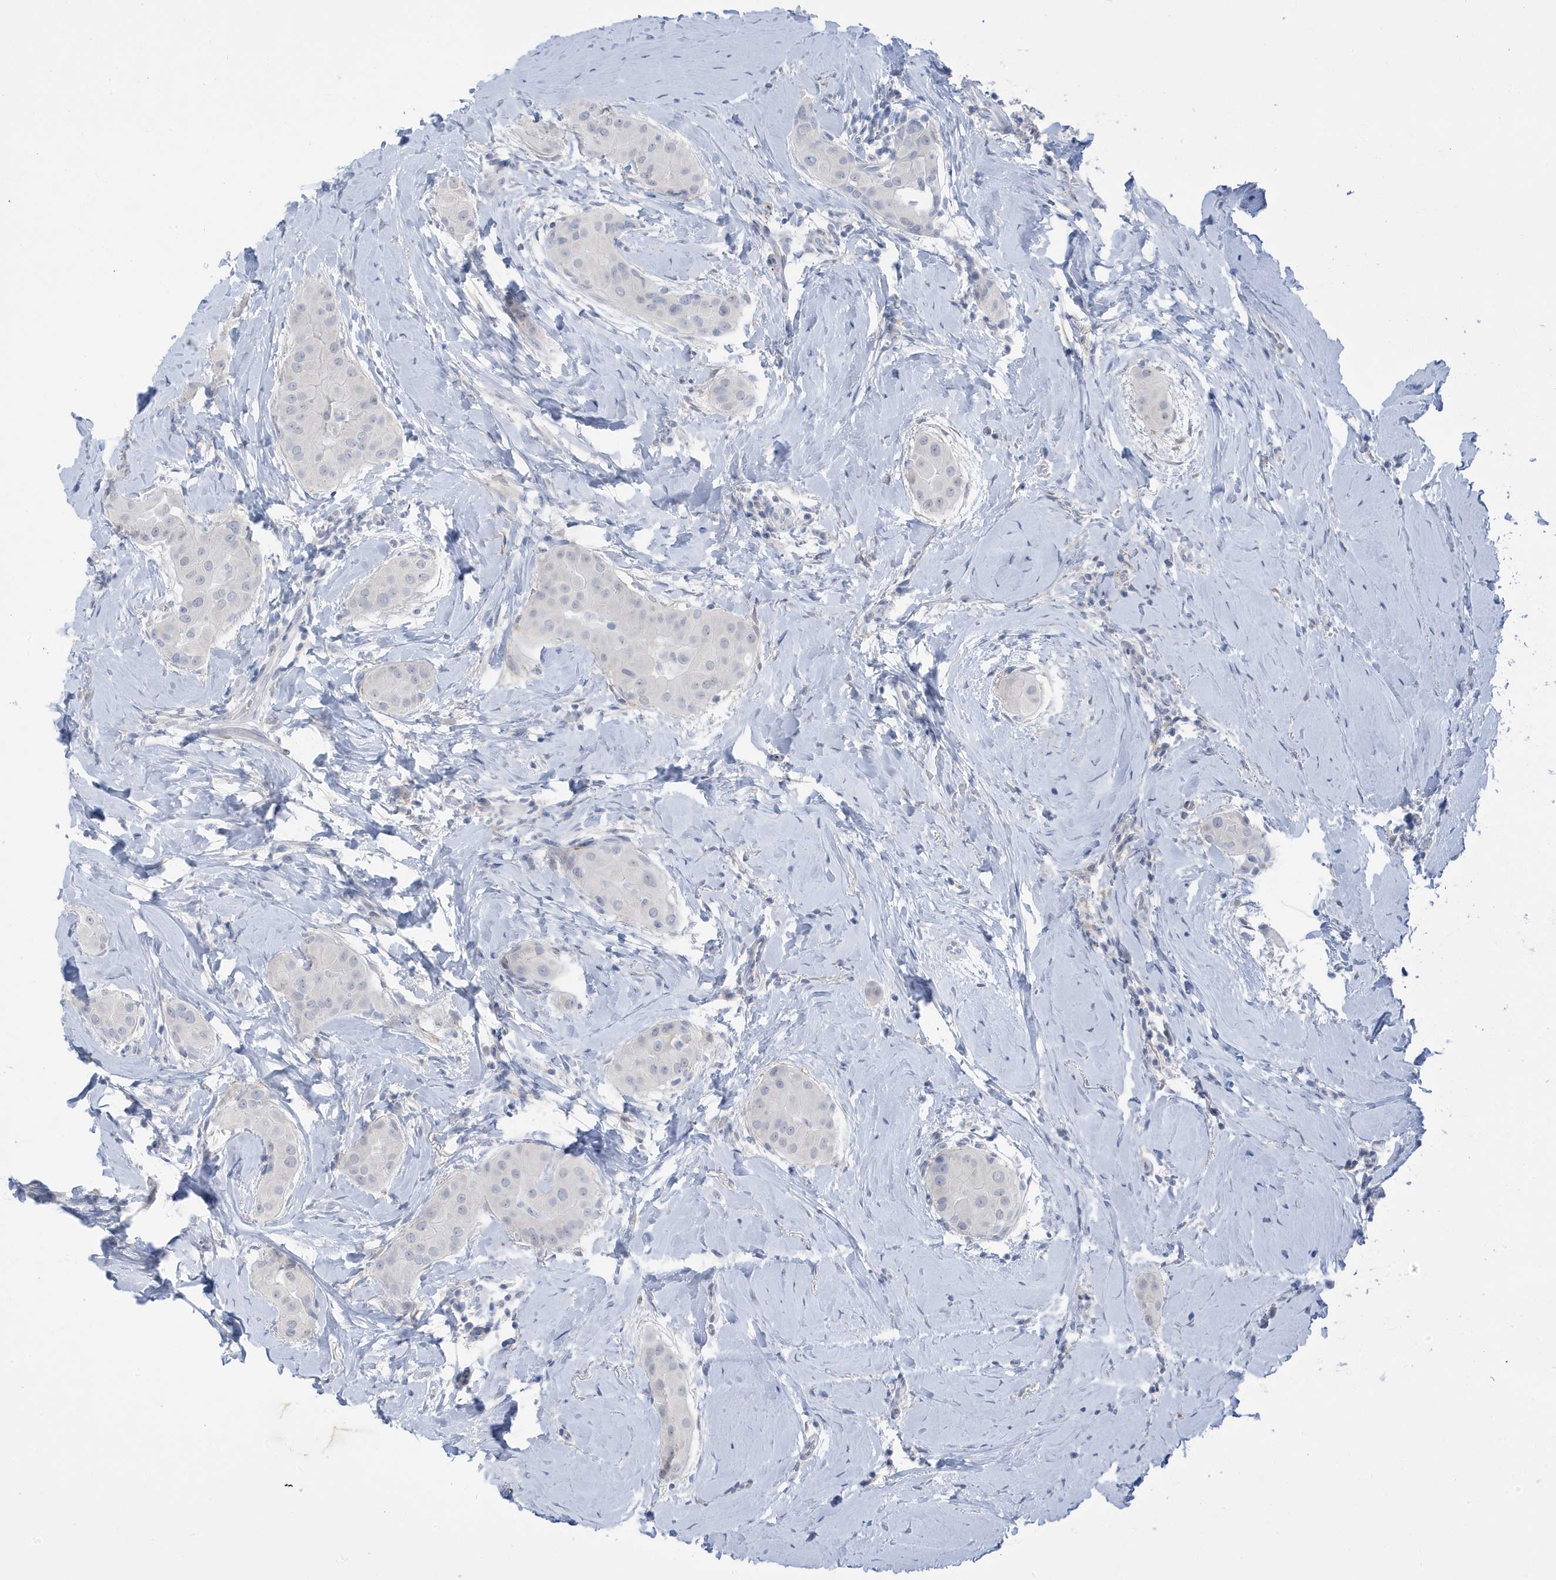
{"staining": {"intensity": "negative", "quantity": "none", "location": "none"}, "tissue": "thyroid cancer", "cell_type": "Tumor cells", "image_type": "cancer", "snomed": [{"axis": "morphology", "description": "Papillary adenocarcinoma, NOS"}, {"axis": "topography", "description": "Thyroid gland"}], "caption": "Immunohistochemistry image of neoplastic tissue: thyroid cancer (papillary adenocarcinoma) stained with DAB (3,3'-diaminobenzidine) shows no significant protein positivity in tumor cells. (DAB (3,3'-diaminobenzidine) IHC visualized using brightfield microscopy, high magnification).", "gene": "PERM1", "patient": {"sex": "male", "age": 33}}